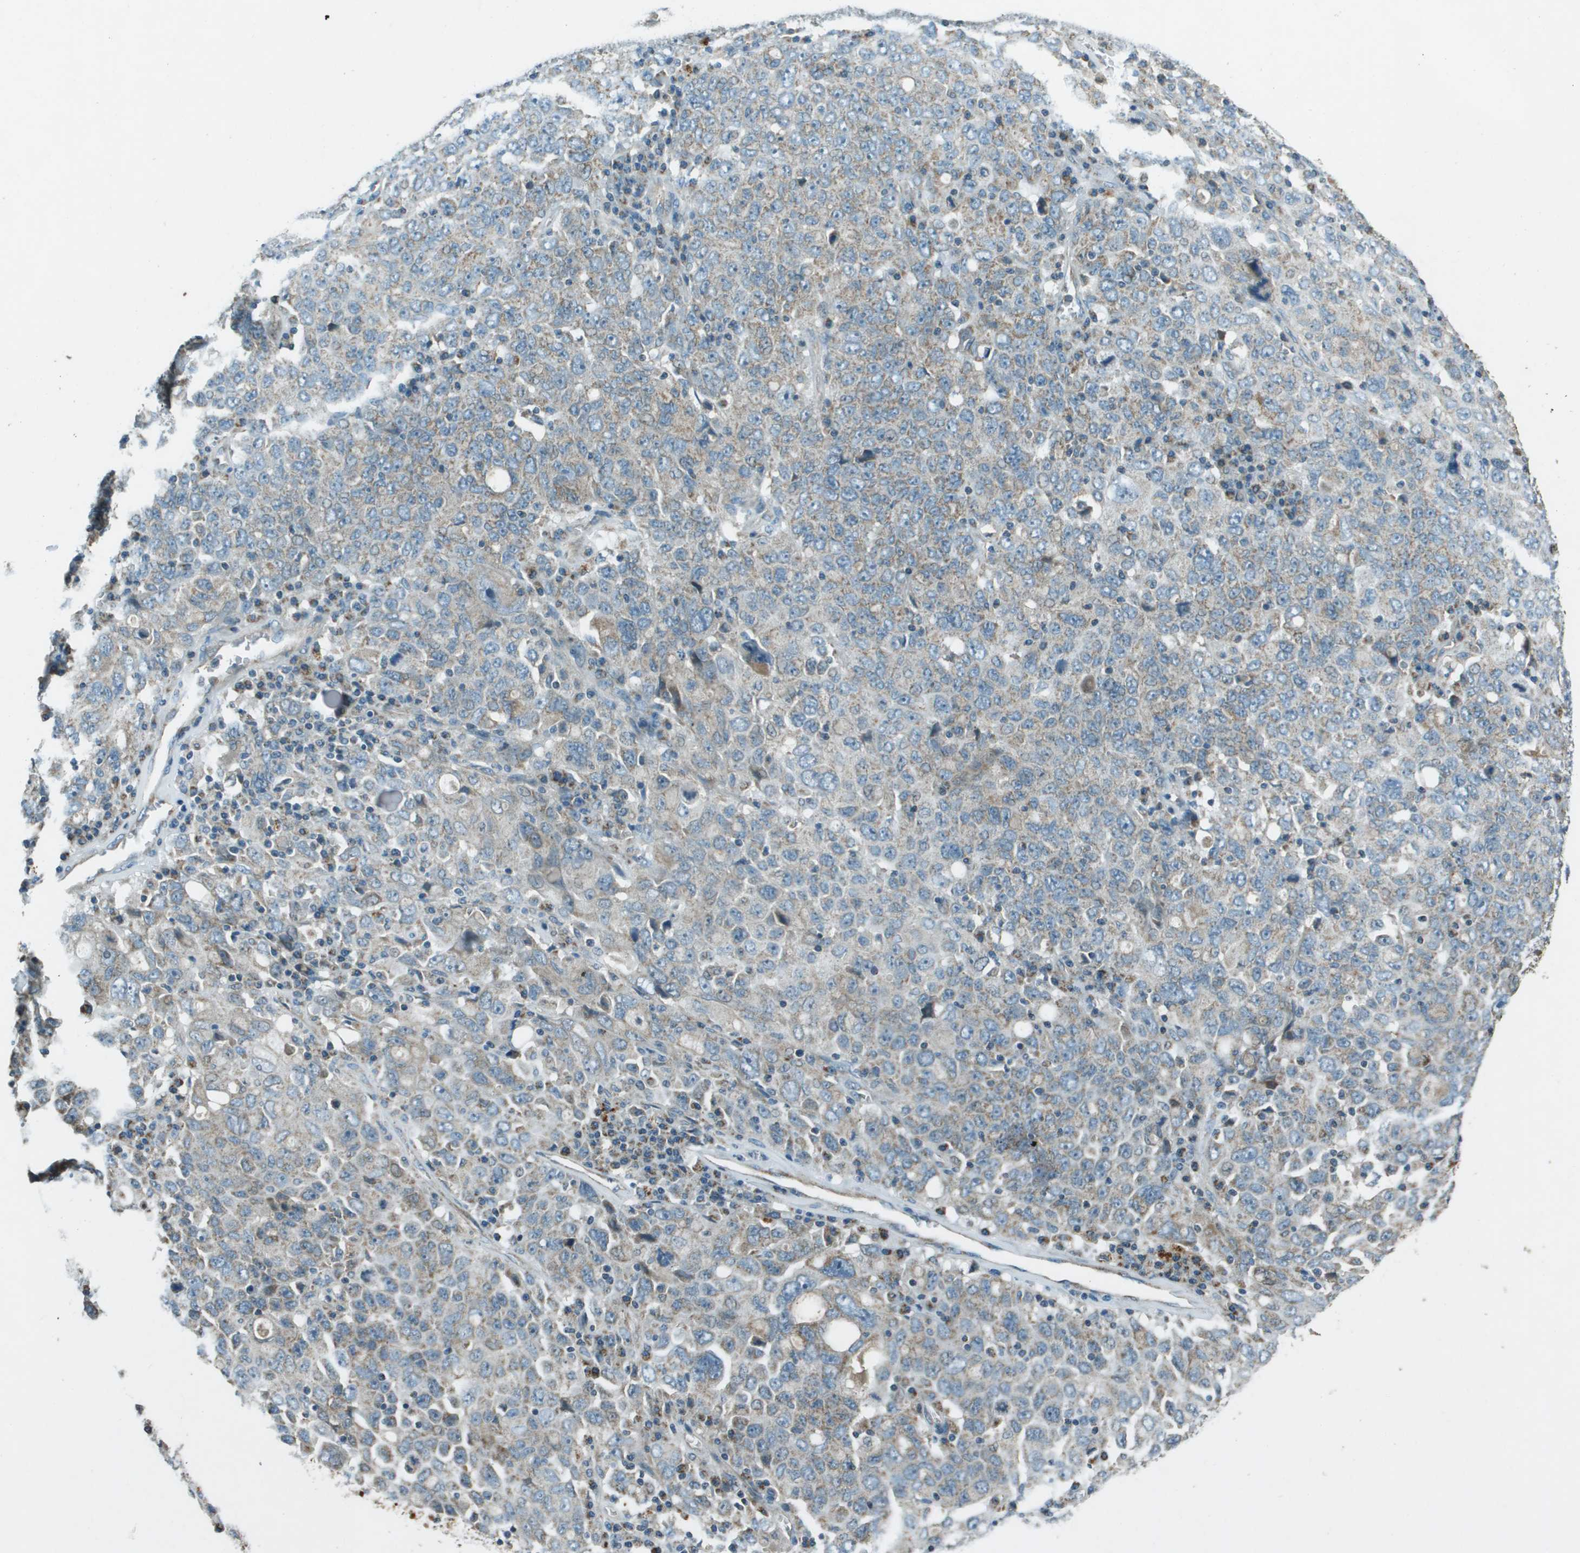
{"staining": {"intensity": "weak", "quantity": "25%-75%", "location": "cytoplasmic/membranous"}, "tissue": "ovarian cancer", "cell_type": "Tumor cells", "image_type": "cancer", "snomed": [{"axis": "morphology", "description": "Carcinoma, endometroid"}, {"axis": "topography", "description": "Ovary"}], "caption": "Ovarian cancer was stained to show a protein in brown. There is low levels of weak cytoplasmic/membranous staining in approximately 25%-75% of tumor cells.", "gene": "MIGA1", "patient": {"sex": "female", "age": 62}}